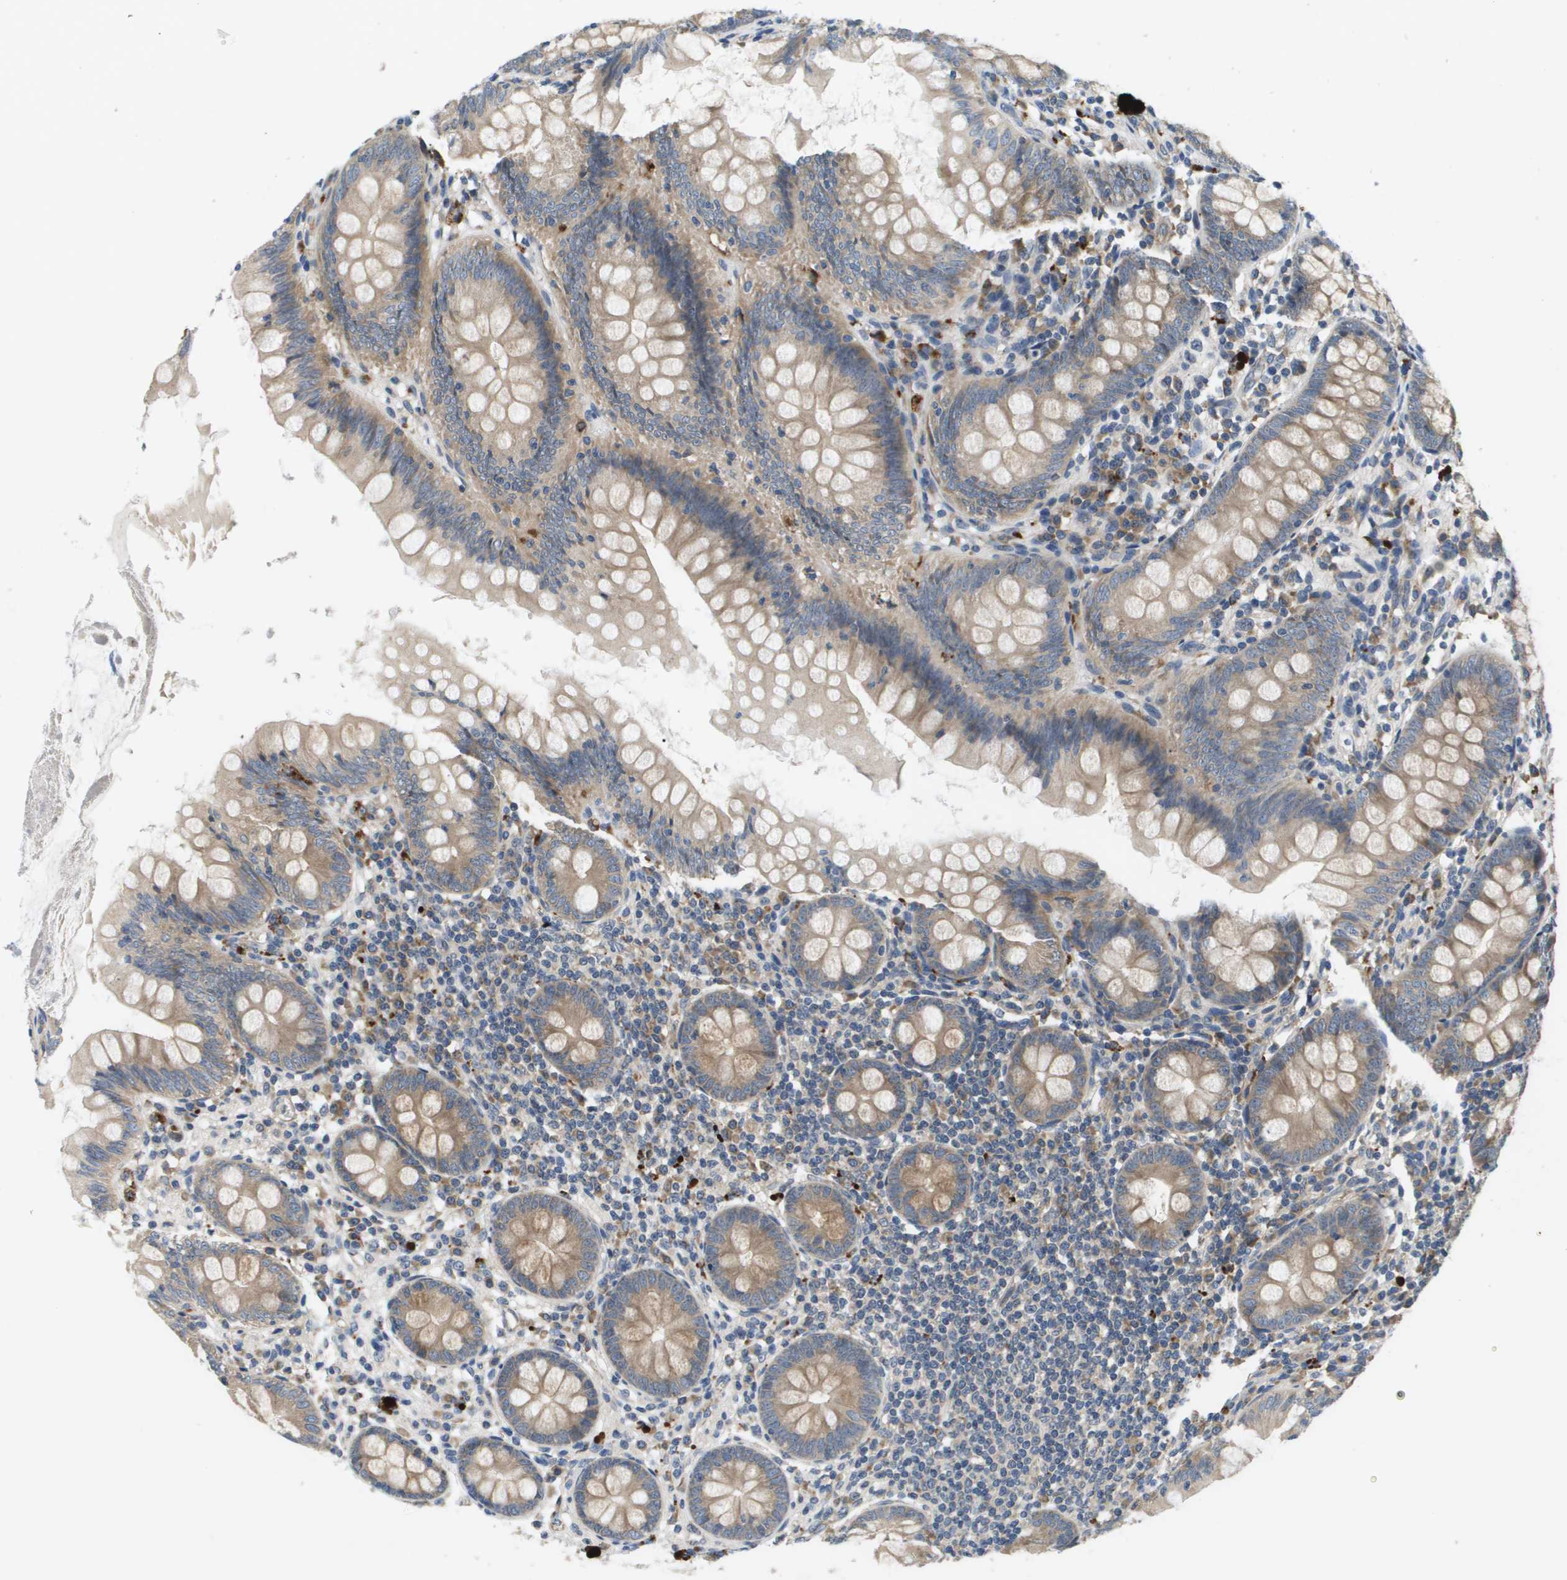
{"staining": {"intensity": "moderate", "quantity": ">75%", "location": "cytoplasmic/membranous"}, "tissue": "appendix", "cell_type": "Glandular cells", "image_type": "normal", "snomed": [{"axis": "morphology", "description": "Normal tissue, NOS"}, {"axis": "topography", "description": "Appendix"}], "caption": "About >75% of glandular cells in normal human appendix exhibit moderate cytoplasmic/membranous protein positivity as visualized by brown immunohistochemical staining.", "gene": "SLC25A20", "patient": {"sex": "female", "age": 77}}